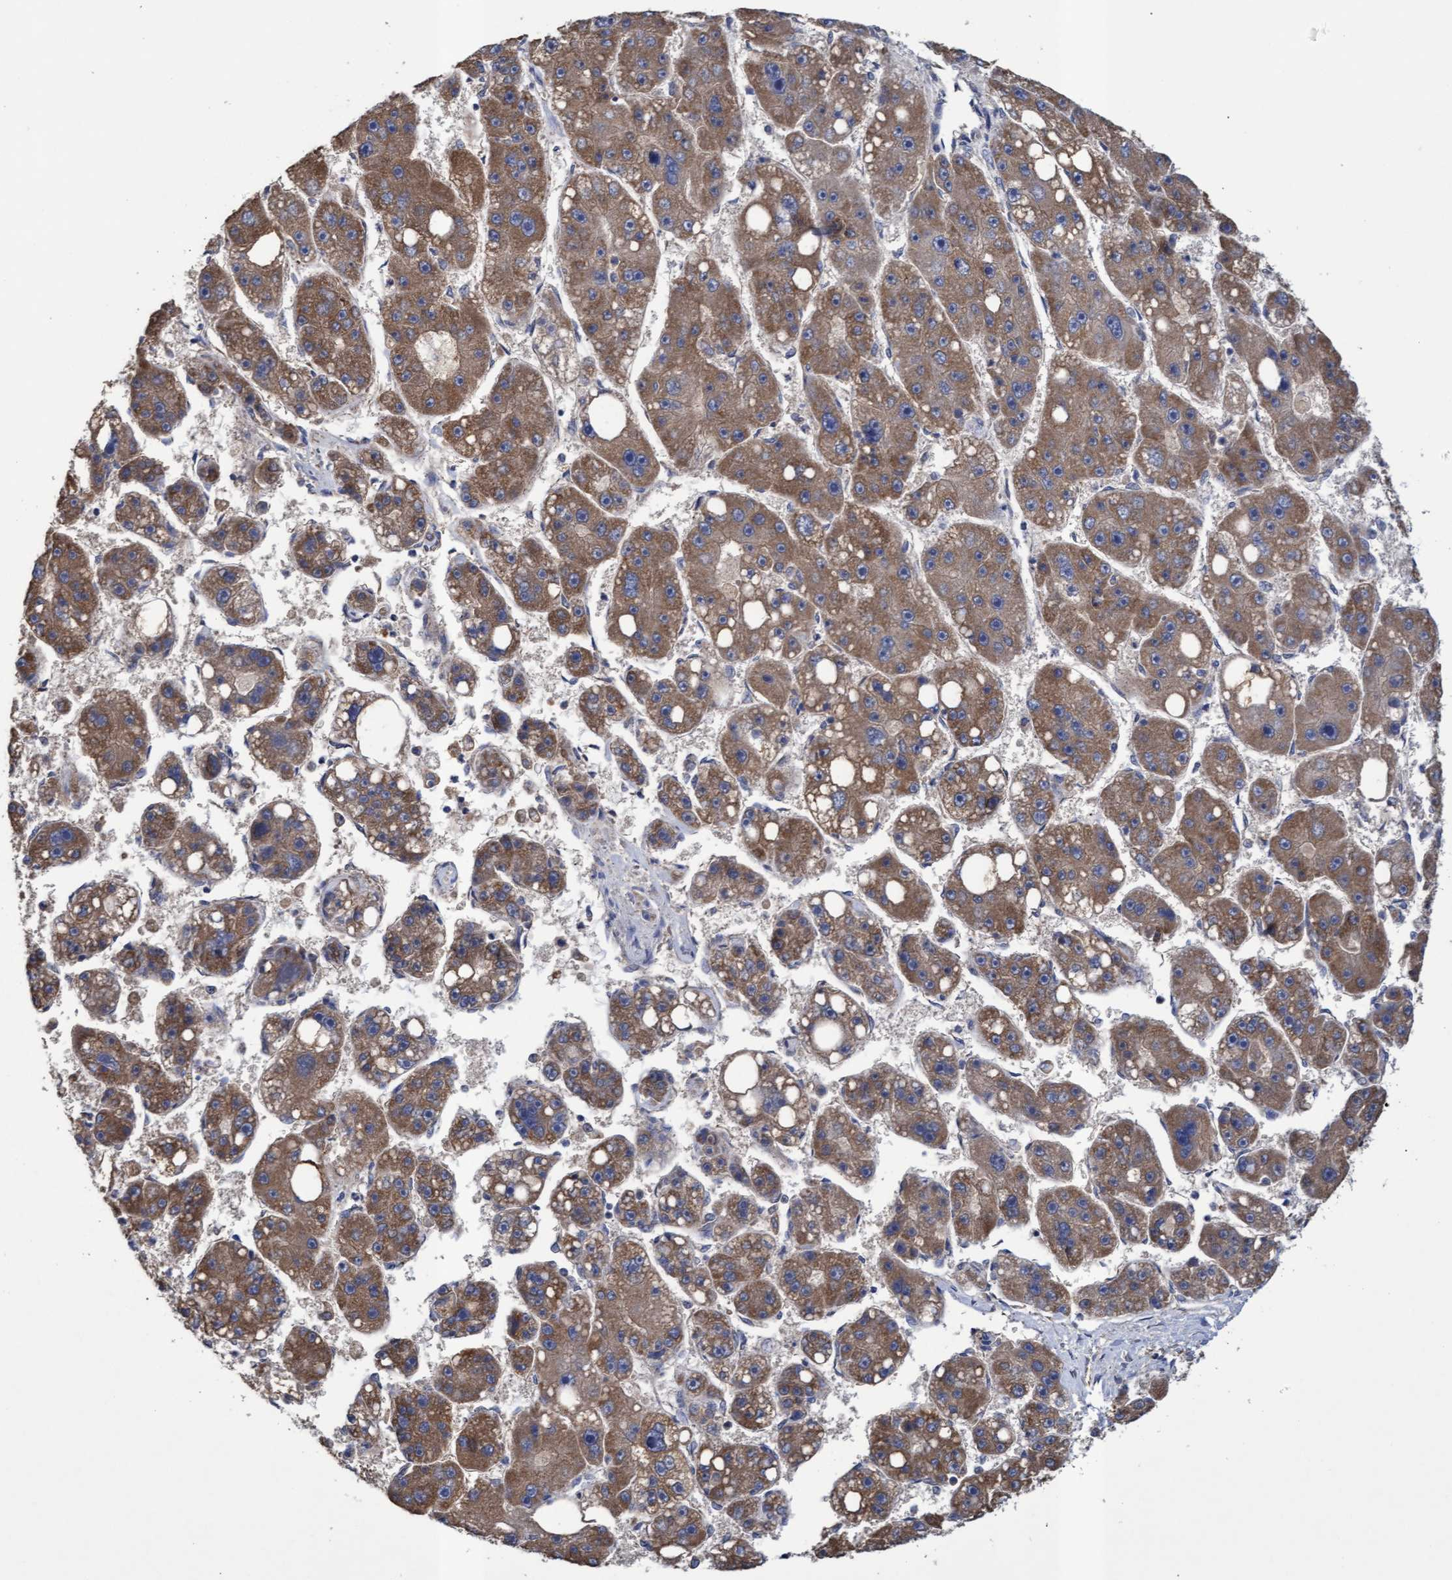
{"staining": {"intensity": "moderate", "quantity": ">75%", "location": "cytoplasmic/membranous"}, "tissue": "liver cancer", "cell_type": "Tumor cells", "image_type": "cancer", "snomed": [{"axis": "morphology", "description": "Carcinoma, Hepatocellular, NOS"}, {"axis": "topography", "description": "Liver"}], "caption": "This micrograph displays IHC staining of liver cancer, with medium moderate cytoplasmic/membranous staining in approximately >75% of tumor cells.", "gene": "MRPL38", "patient": {"sex": "female", "age": 61}}